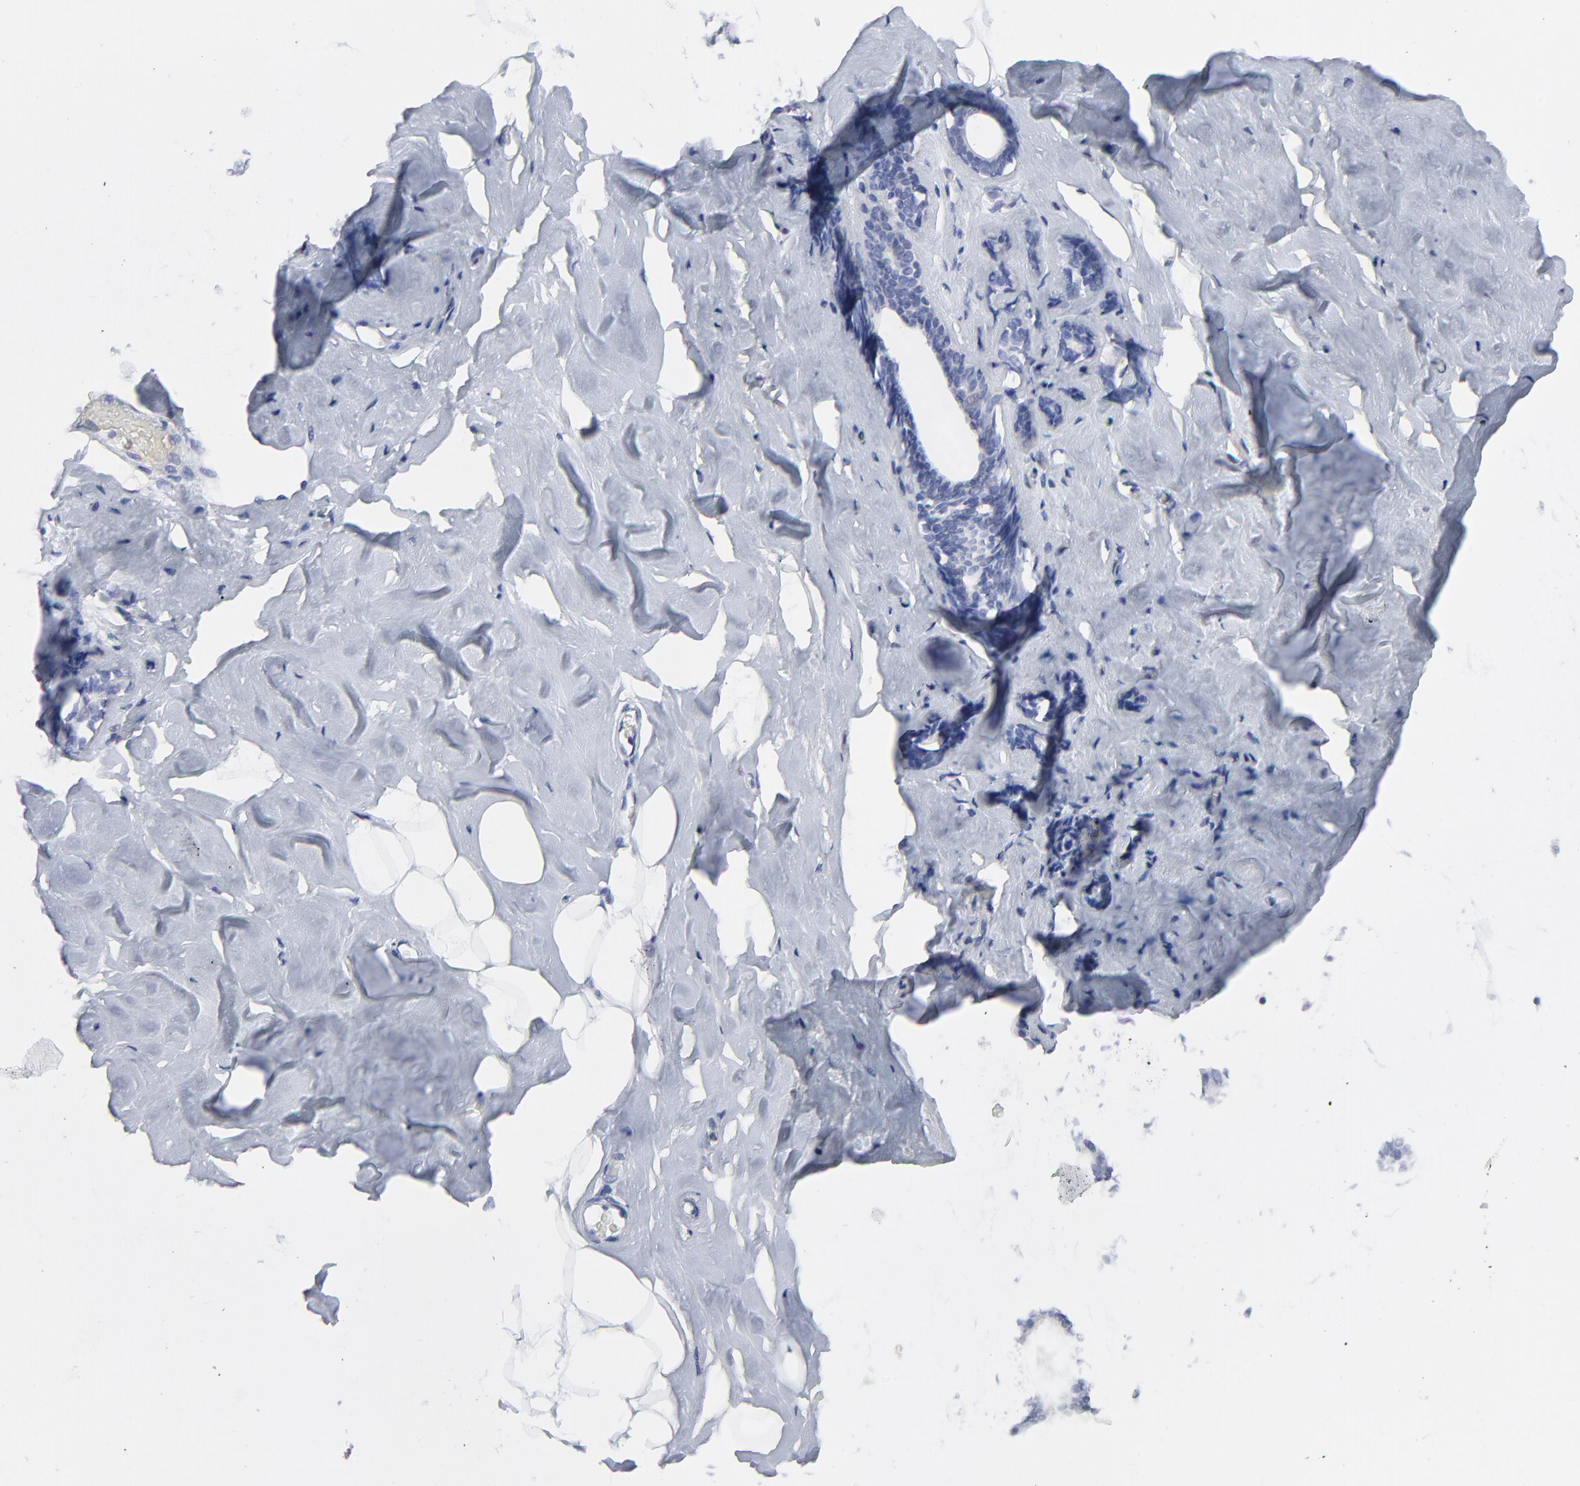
{"staining": {"intensity": "negative", "quantity": "none", "location": "none"}, "tissue": "breast", "cell_type": "Adipocytes", "image_type": "normal", "snomed": [{"axis": "morphology", "description": "Normal tissue, NOS"}, {"axis": "topography", "description": "Breast"}], "caption": "This is an immunohistochemistry (IHC) micrograph of unremarkable breast. There is no expression in adipocytes.", "gene": "NCAPH", "patient": {"sex": "female", "age": 75}}